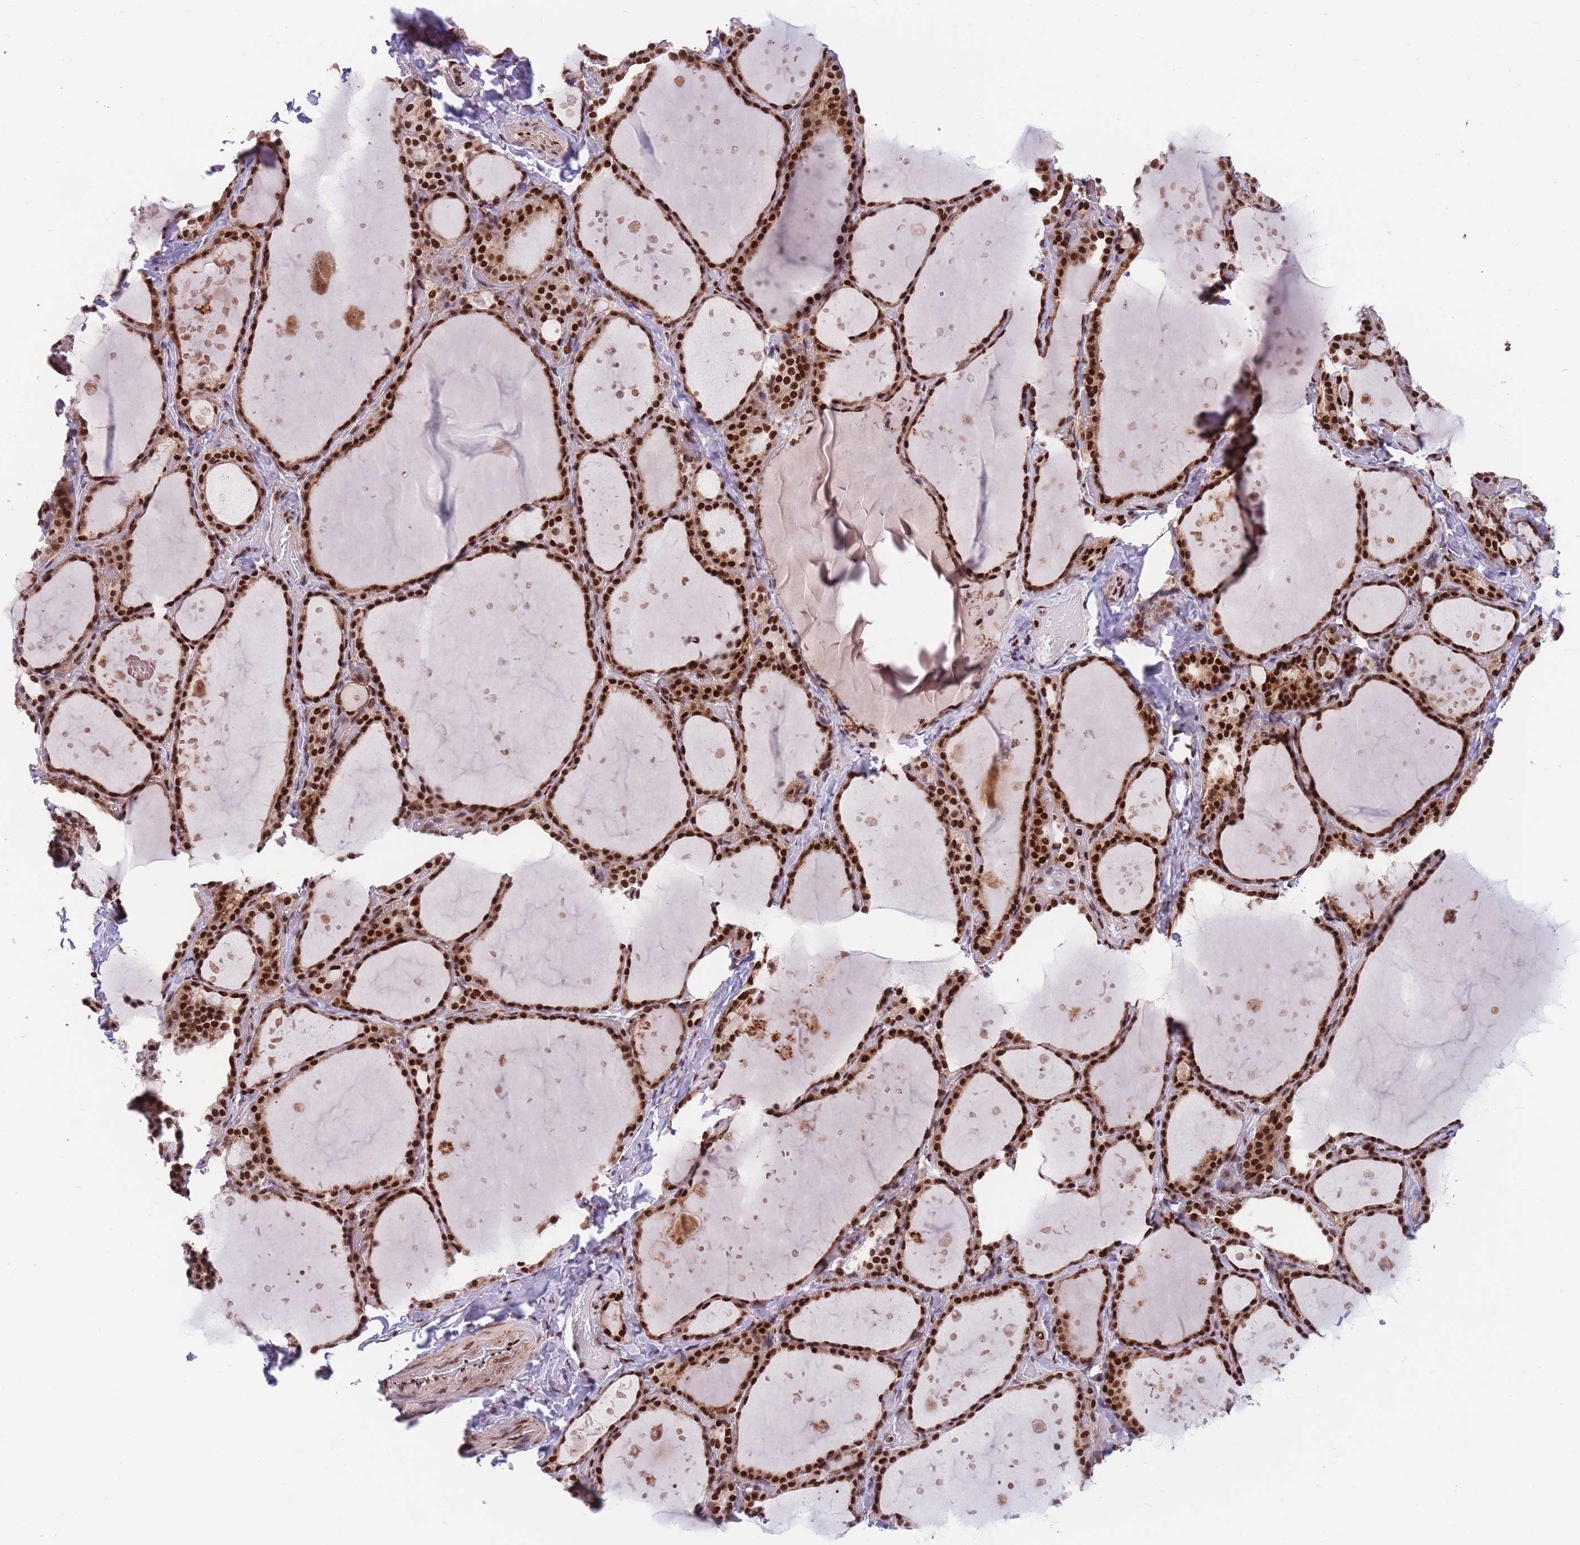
{"staining": {"intensity": "strong", "quantity": ">75%", "location": "nuclear"}, "tissue": "thyroid gland", "cell_type": "Glandular cells", "image_type": "normal", "snomed": [{"axis": "morphology", "description": "Normal tissue, NOS"}, {"axis": "topography", "description": "Thyroid gland"}], "caption": "Brown immunohistochemical staining in unremarkable thyroid gland demonstrates strong nuclear positivity in approximately >75% of glandular cells. (DAB IHC, brown staining for protein, blue staining for nuclei).", "gene": "DNAJC3", "patient": {"sex": "female", "age": 44}}